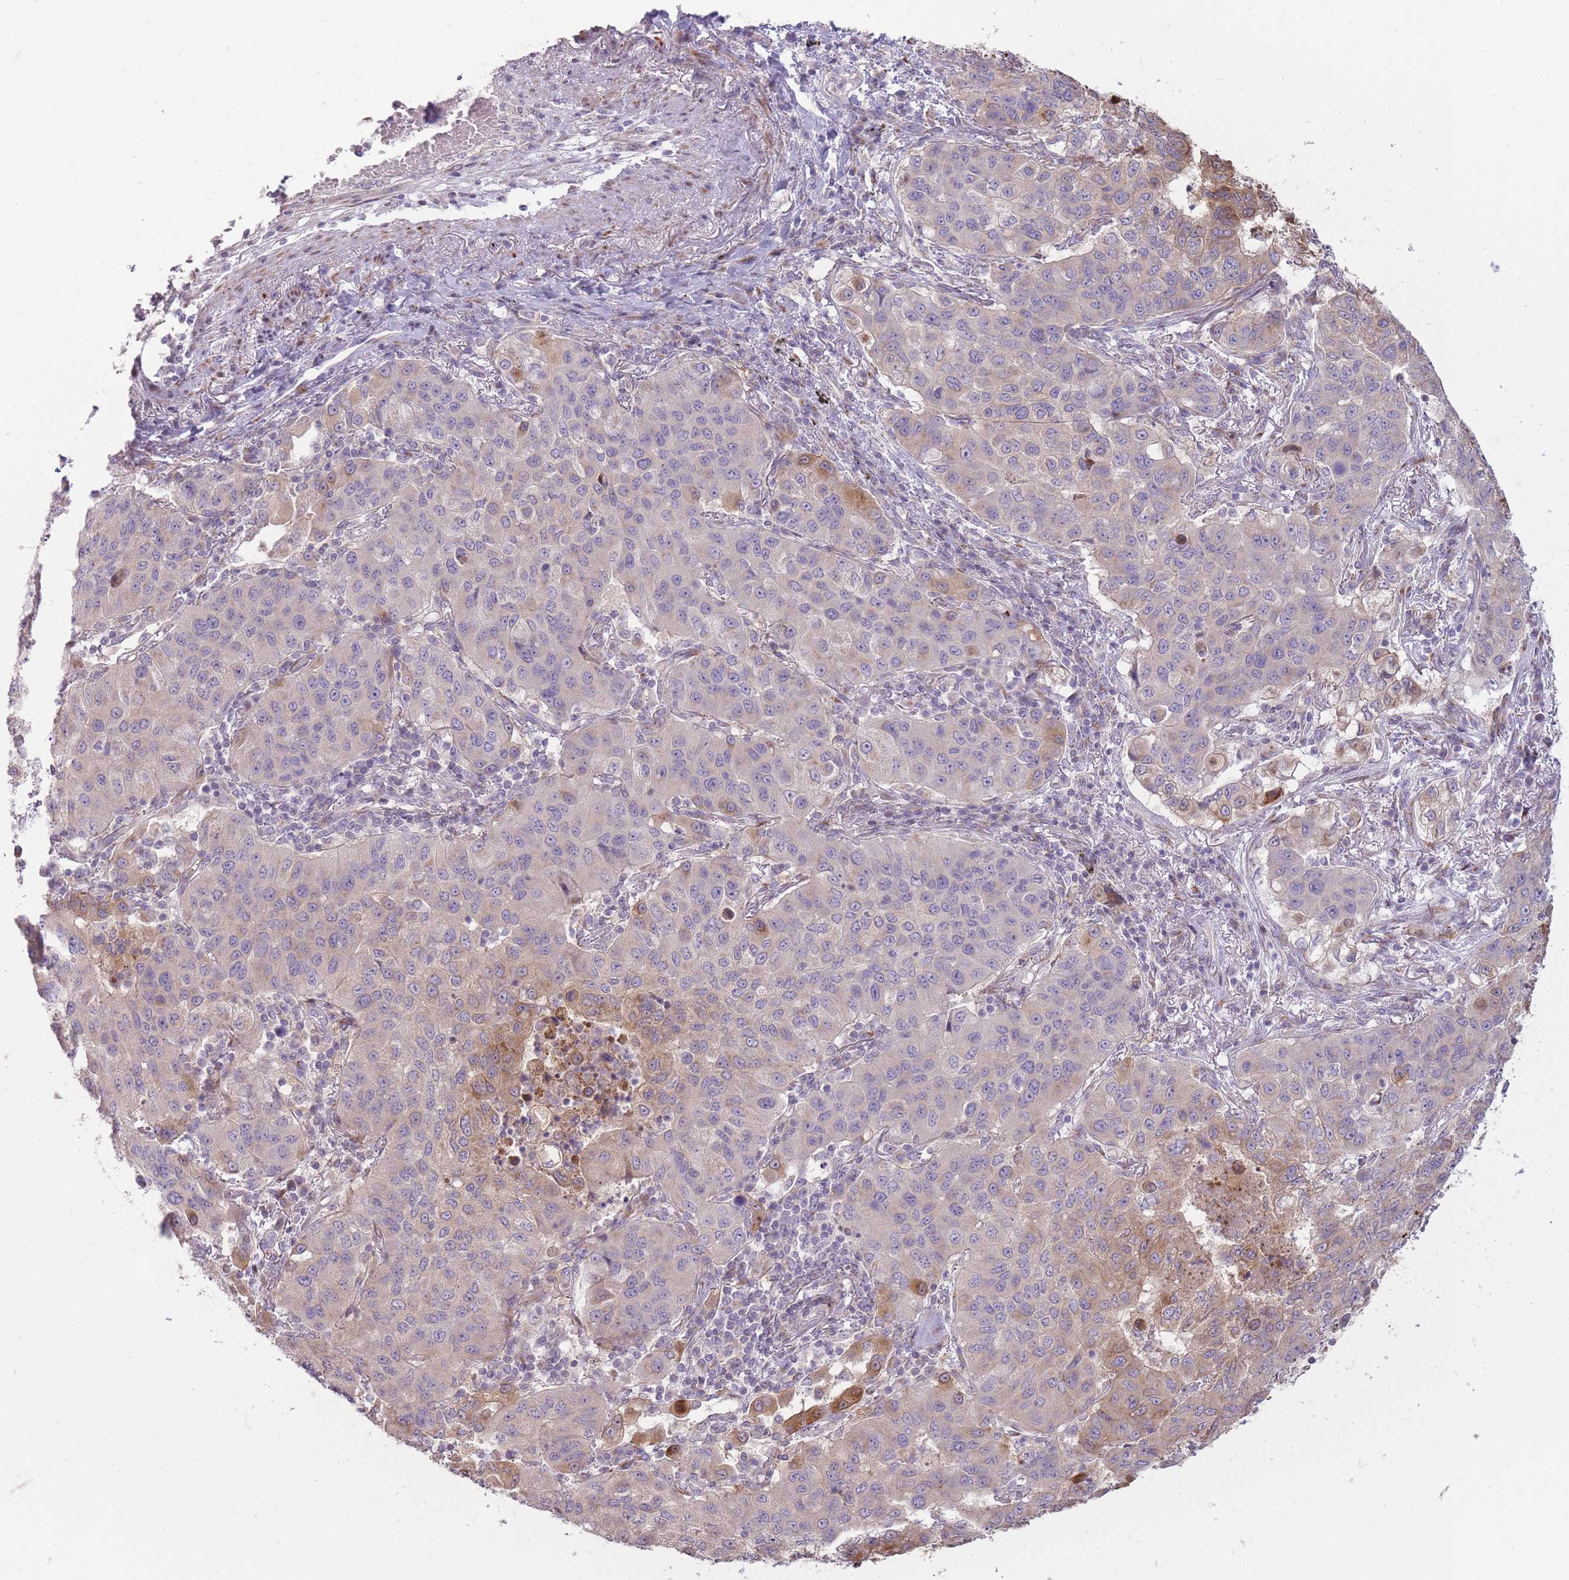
{"staining": {"intensity": "moderate", "quantity": "<25%", "location": "cytoplasmic/membranous"}, "tissue": "lung cancer", "cell_type": "Tumor cells", "image_type": "cancer", "snomed": [{"axis": "morphology", "description": "Squamous cell carcinoma, NOS"}, {"axis": "topography", "description": "Lung"}], "caption": "Immunohistochemical staining of squamous cell carcinoma (lung) demonstrates moderate cytoplasmic/membranous protein expression in about <25% of tumor cells. (Brightfield microscopy of DAB IHC at high magnification).", "gene": "PPP3R2", "patient": {"sex": "male", "age": 74}}